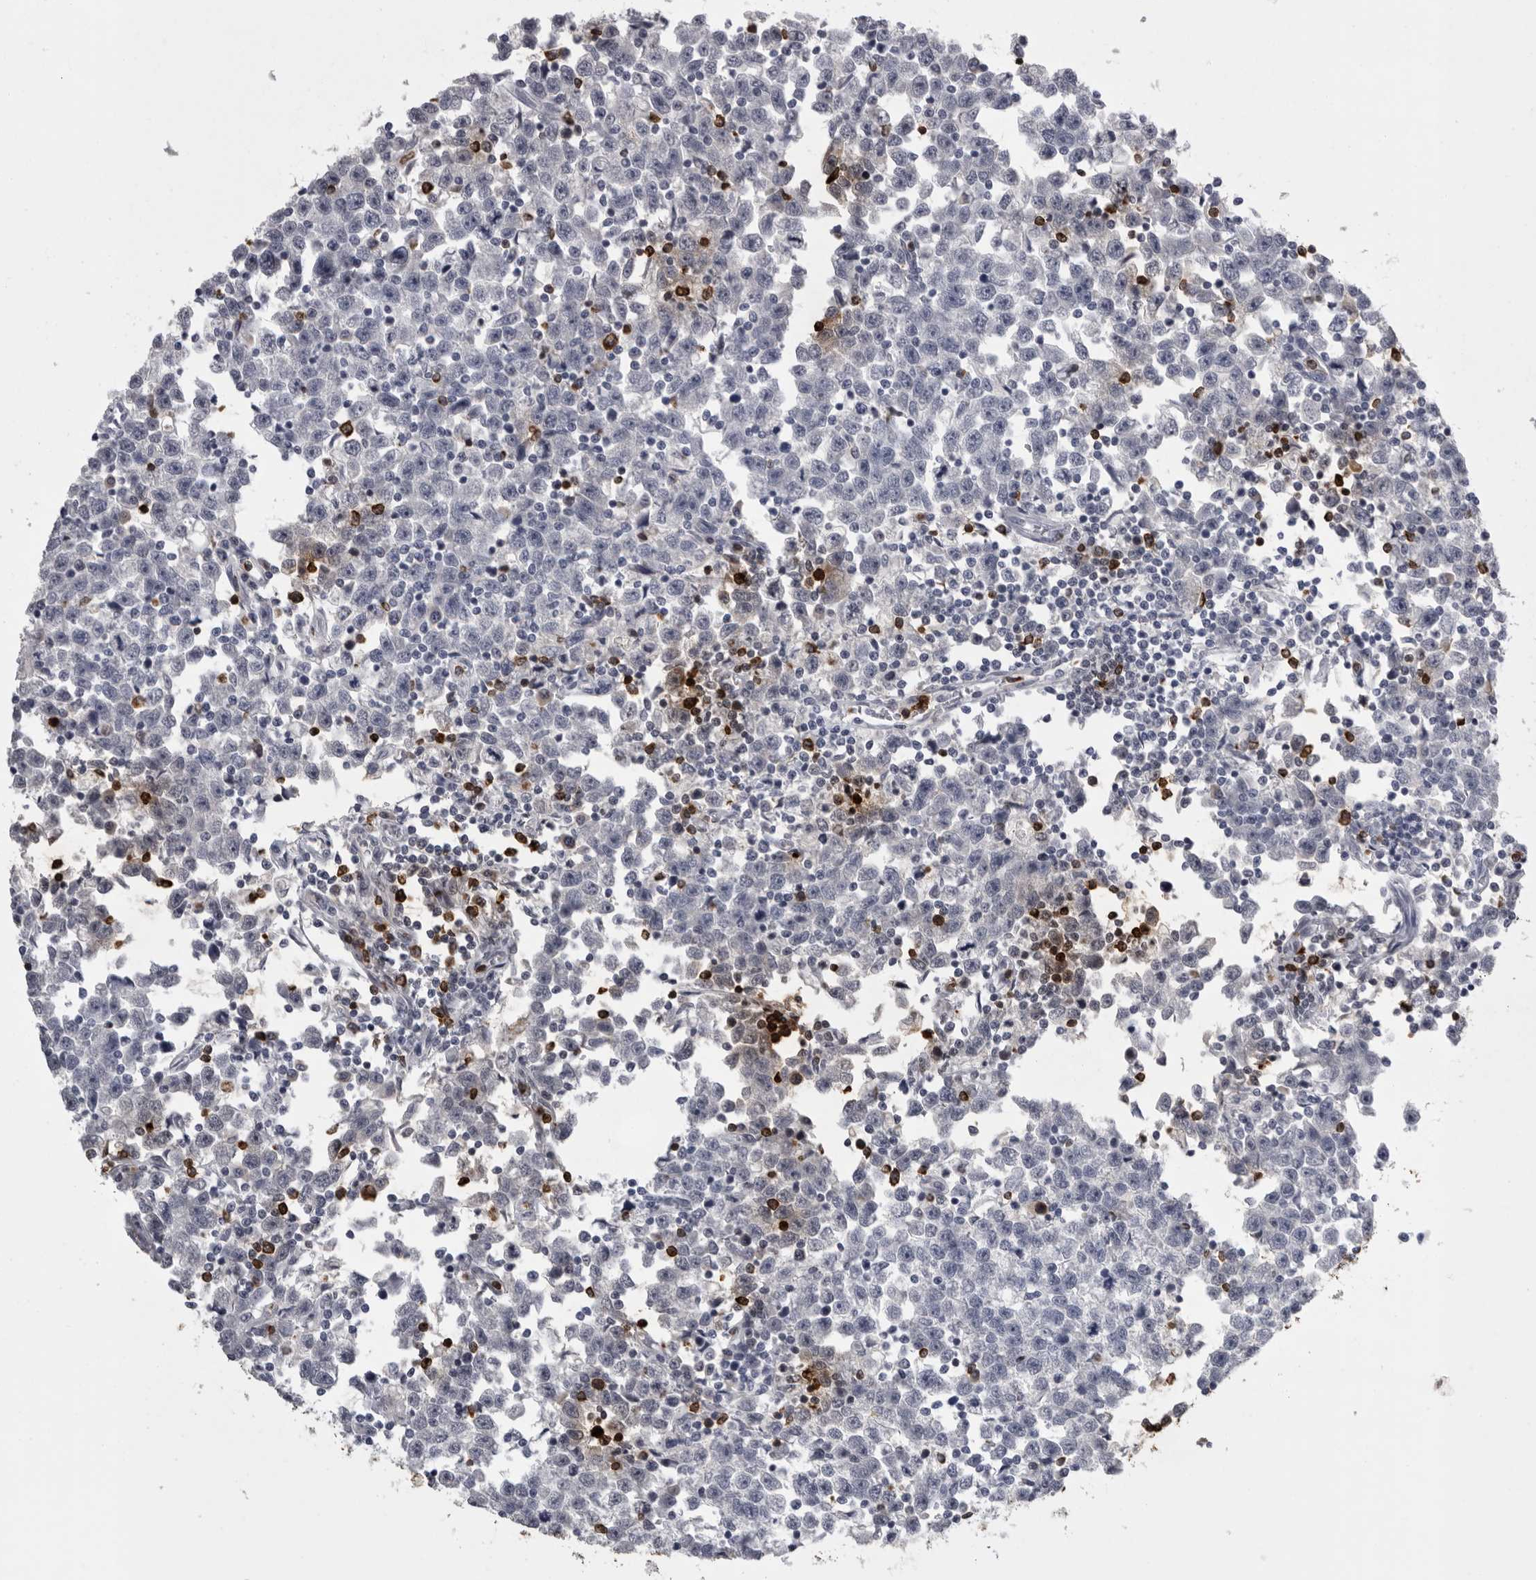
{"staining": {"intensity": "negative", "quantity": "none", "location": "none"}, "tissue": "testis cancer", "cell_type": "Tumor cells", "image_type": "cancer", "snomed": [{"axis": "morphology", "description": "Seminoma, NOS"}, {"axis": "topography", "description": "Testis"}], "caption": "Protein analysis of testis cancer (seminoma) reveals no significant expression in tumor cells.", "gene": "GNLY", "patient": {"sex": "male", "age": 43}}